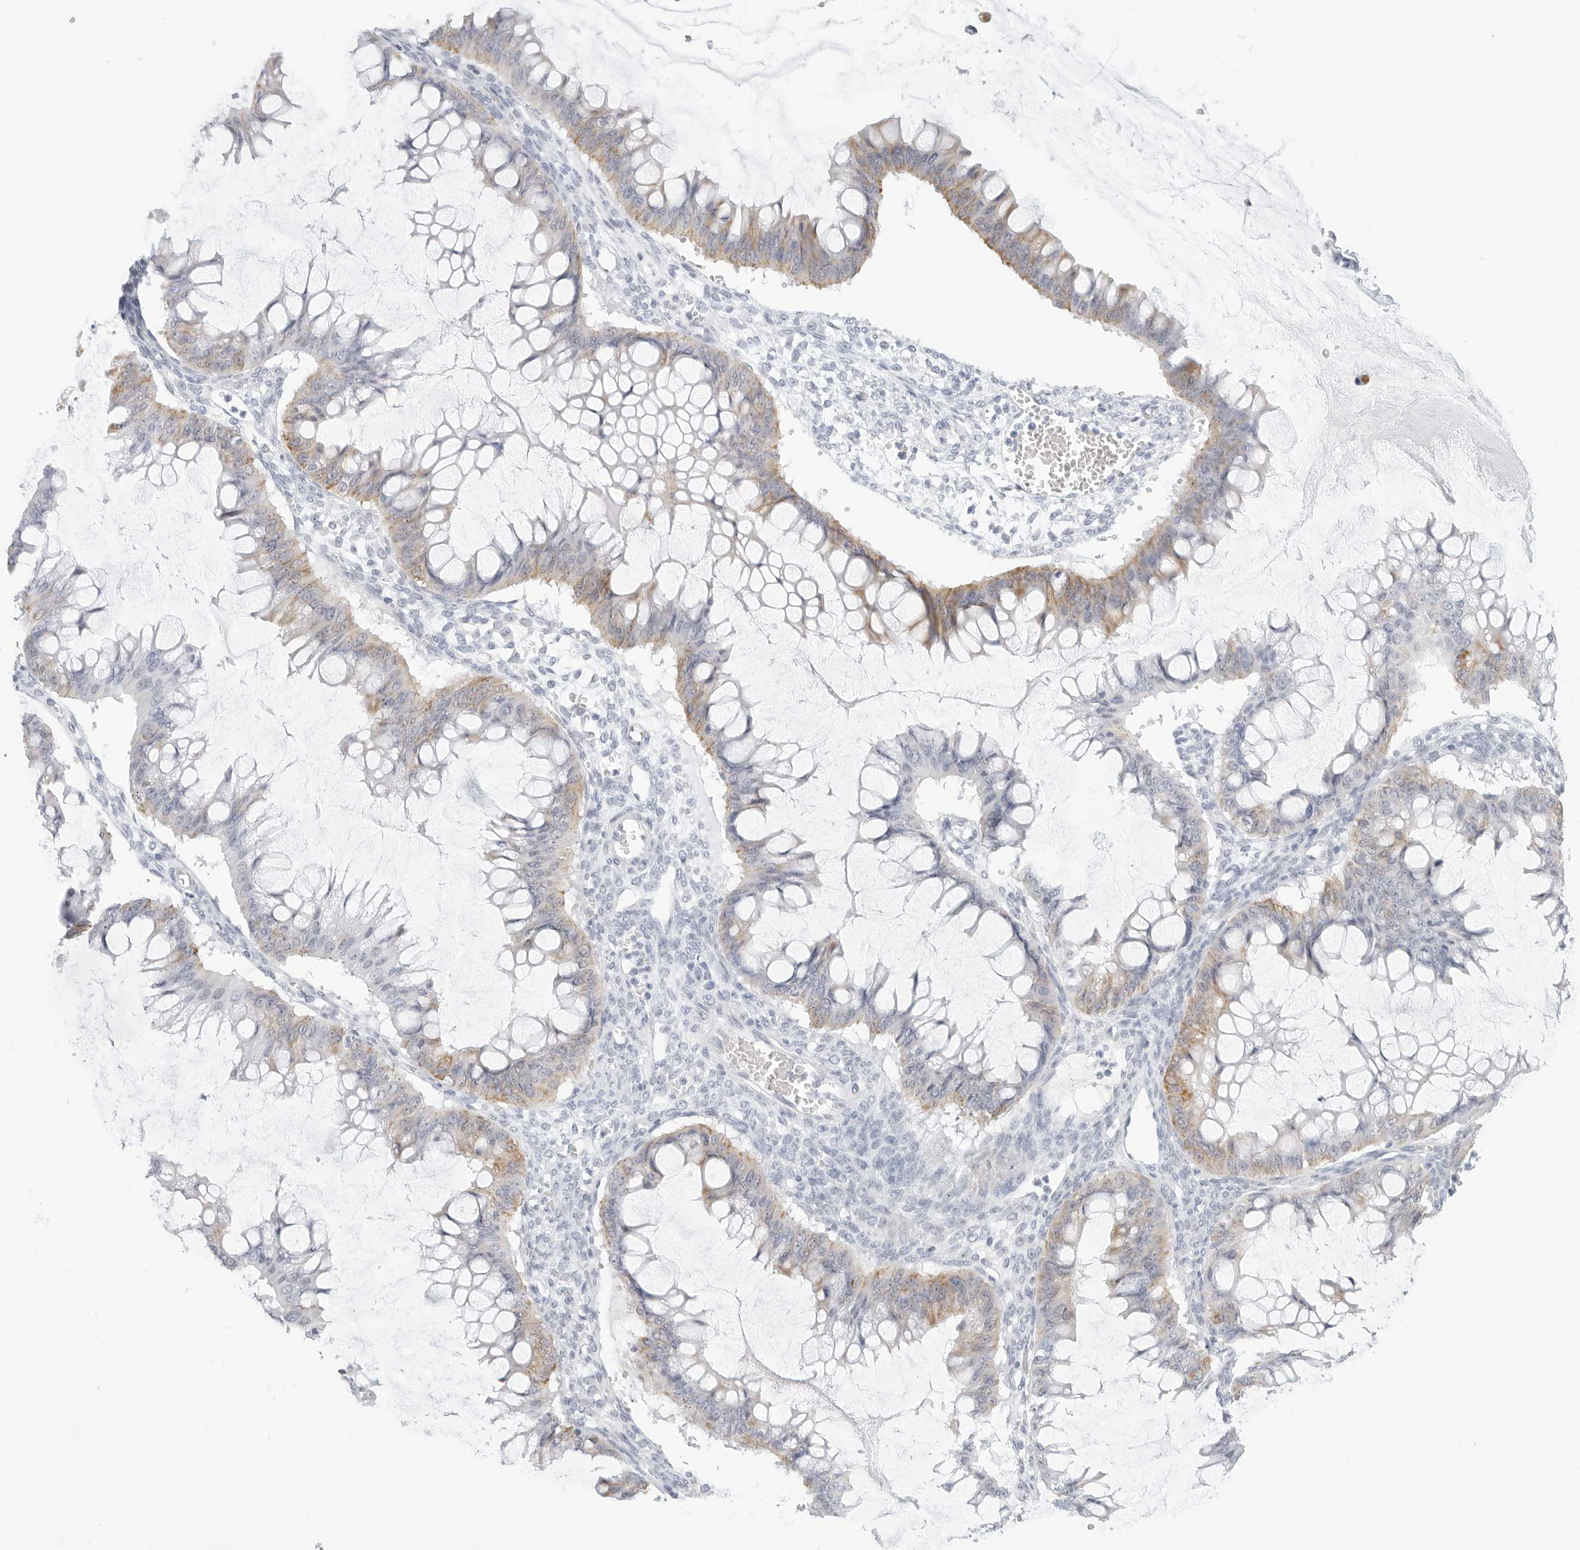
{"staining": {"intensity": "weak", "quantity": "25%-75%", "location": "cytoplasmic/membranous"}, "tissue": "ovarian cancer", "cell_type": "Tumor cells", "image_type": "cancer", "snomed": [{"axis": "morphology", "description": "Cystadenocarcinoma, mucinous, NOS"}, {"axis": "topography", "description": "Ovary"}], "caption": "Tumor cells display low levels of weak cytoplasmic/membranous expression in about 25%-75% of cells in human ovarian cancer. (Stains: DAB (3,3'-diaminobenzidine) in brown, nuclei in blue, Microscopy: brightfield microscopy at high magnification).", "gene": "HMGCS2", "patient": {"sex": "female", "age": 73}}